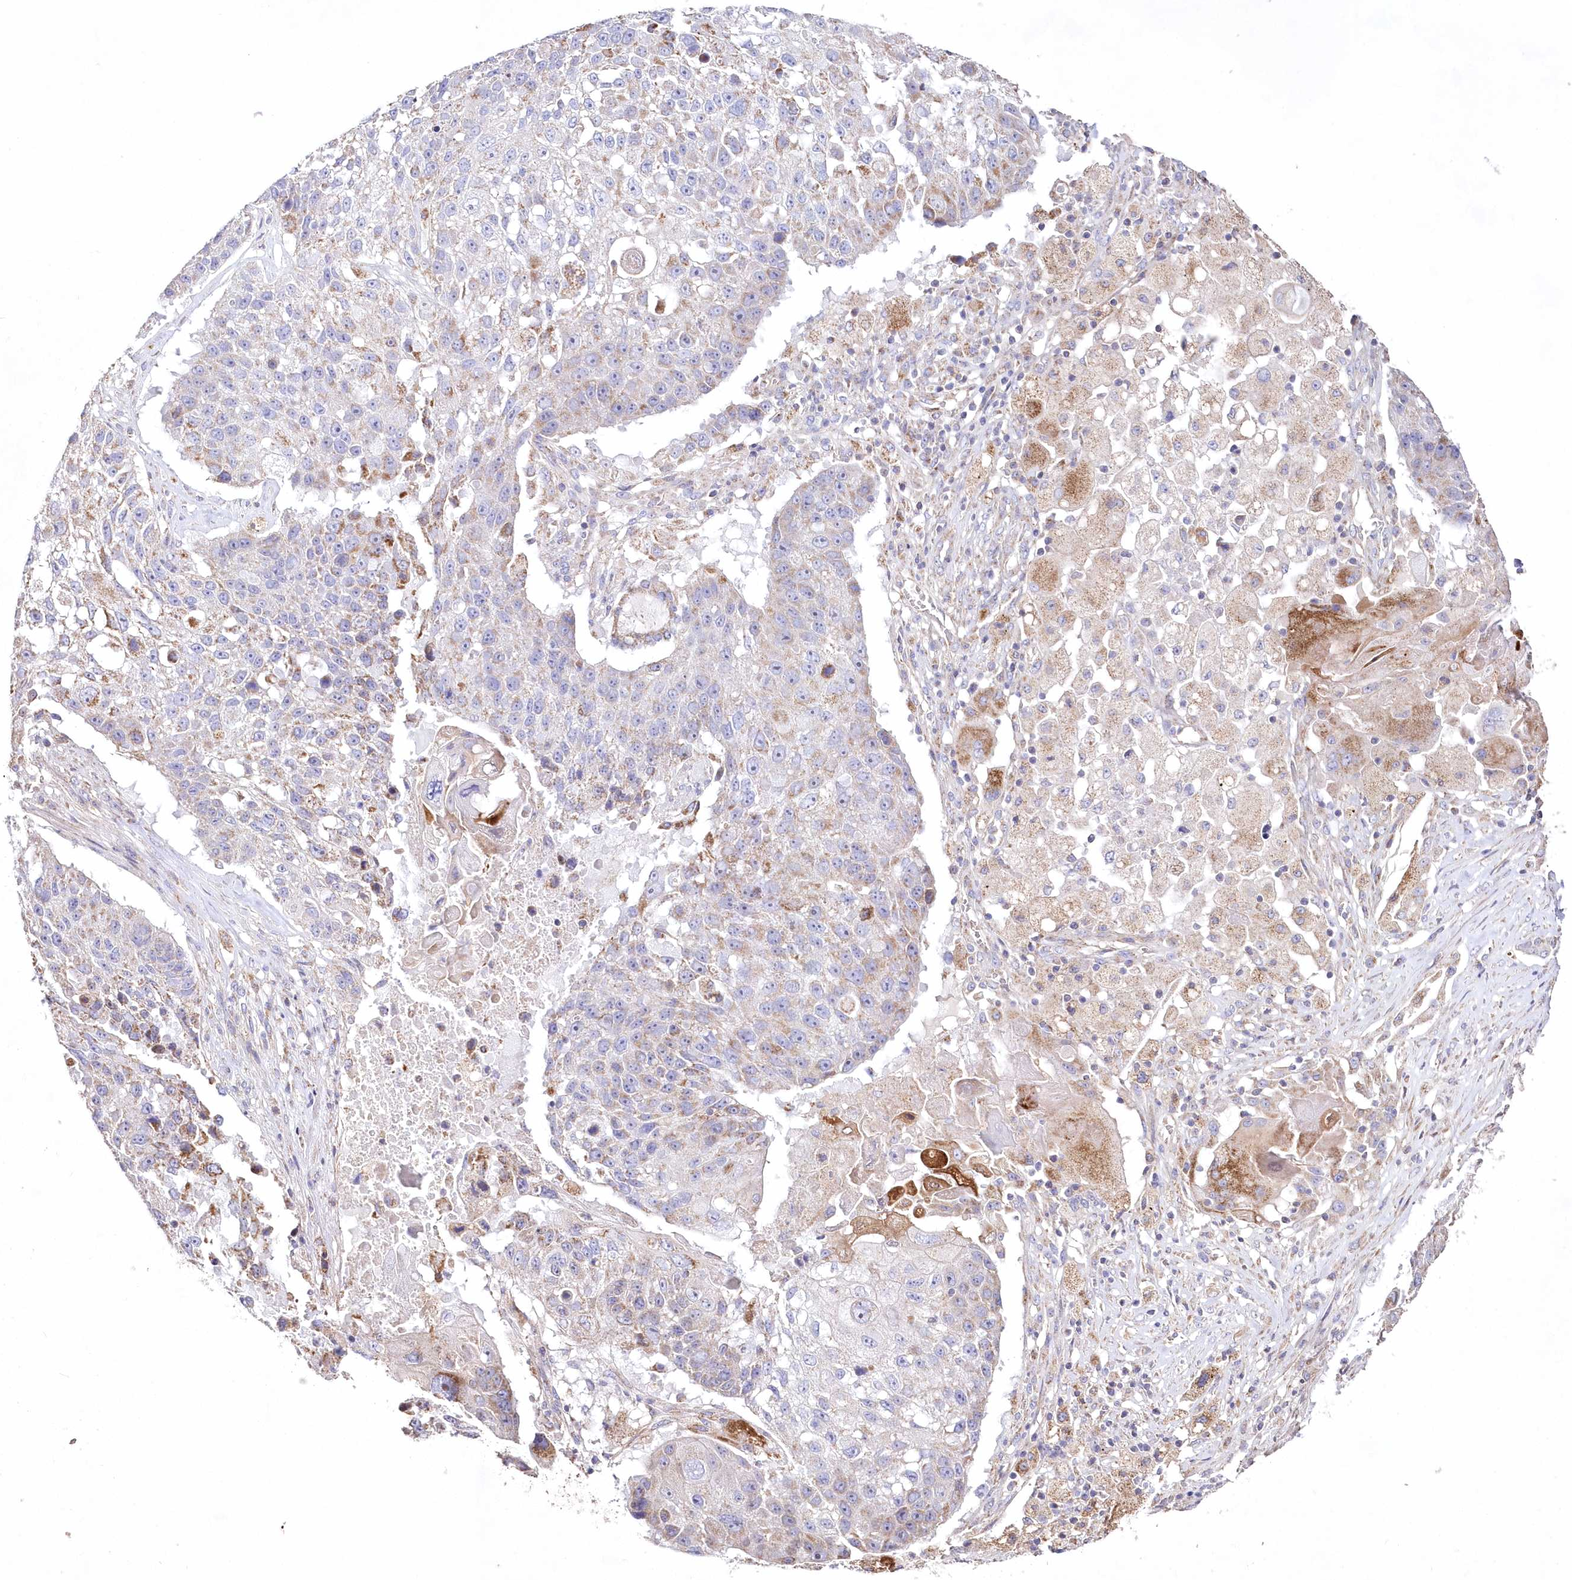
{"staining": {"intensity": "weak", "quantity": "<25%", "location": "cytoplasmic/membranous"}, "tissue": "lung cancer", "cell_type": "Tumor cells", "image_type": "cancer", "snomed": [{"axis": "morphology", "description": "Squamous cell carcinoma, NOS"}, {"axis": "topography", "description": "Lung"}], "caption": "Squamous cell carcinoma (lung) was stained to show a protein in brown. There is no significant staining in tumor cells.", "gene": "HADHB", "patient": {"sex": "male", "age": 61}}